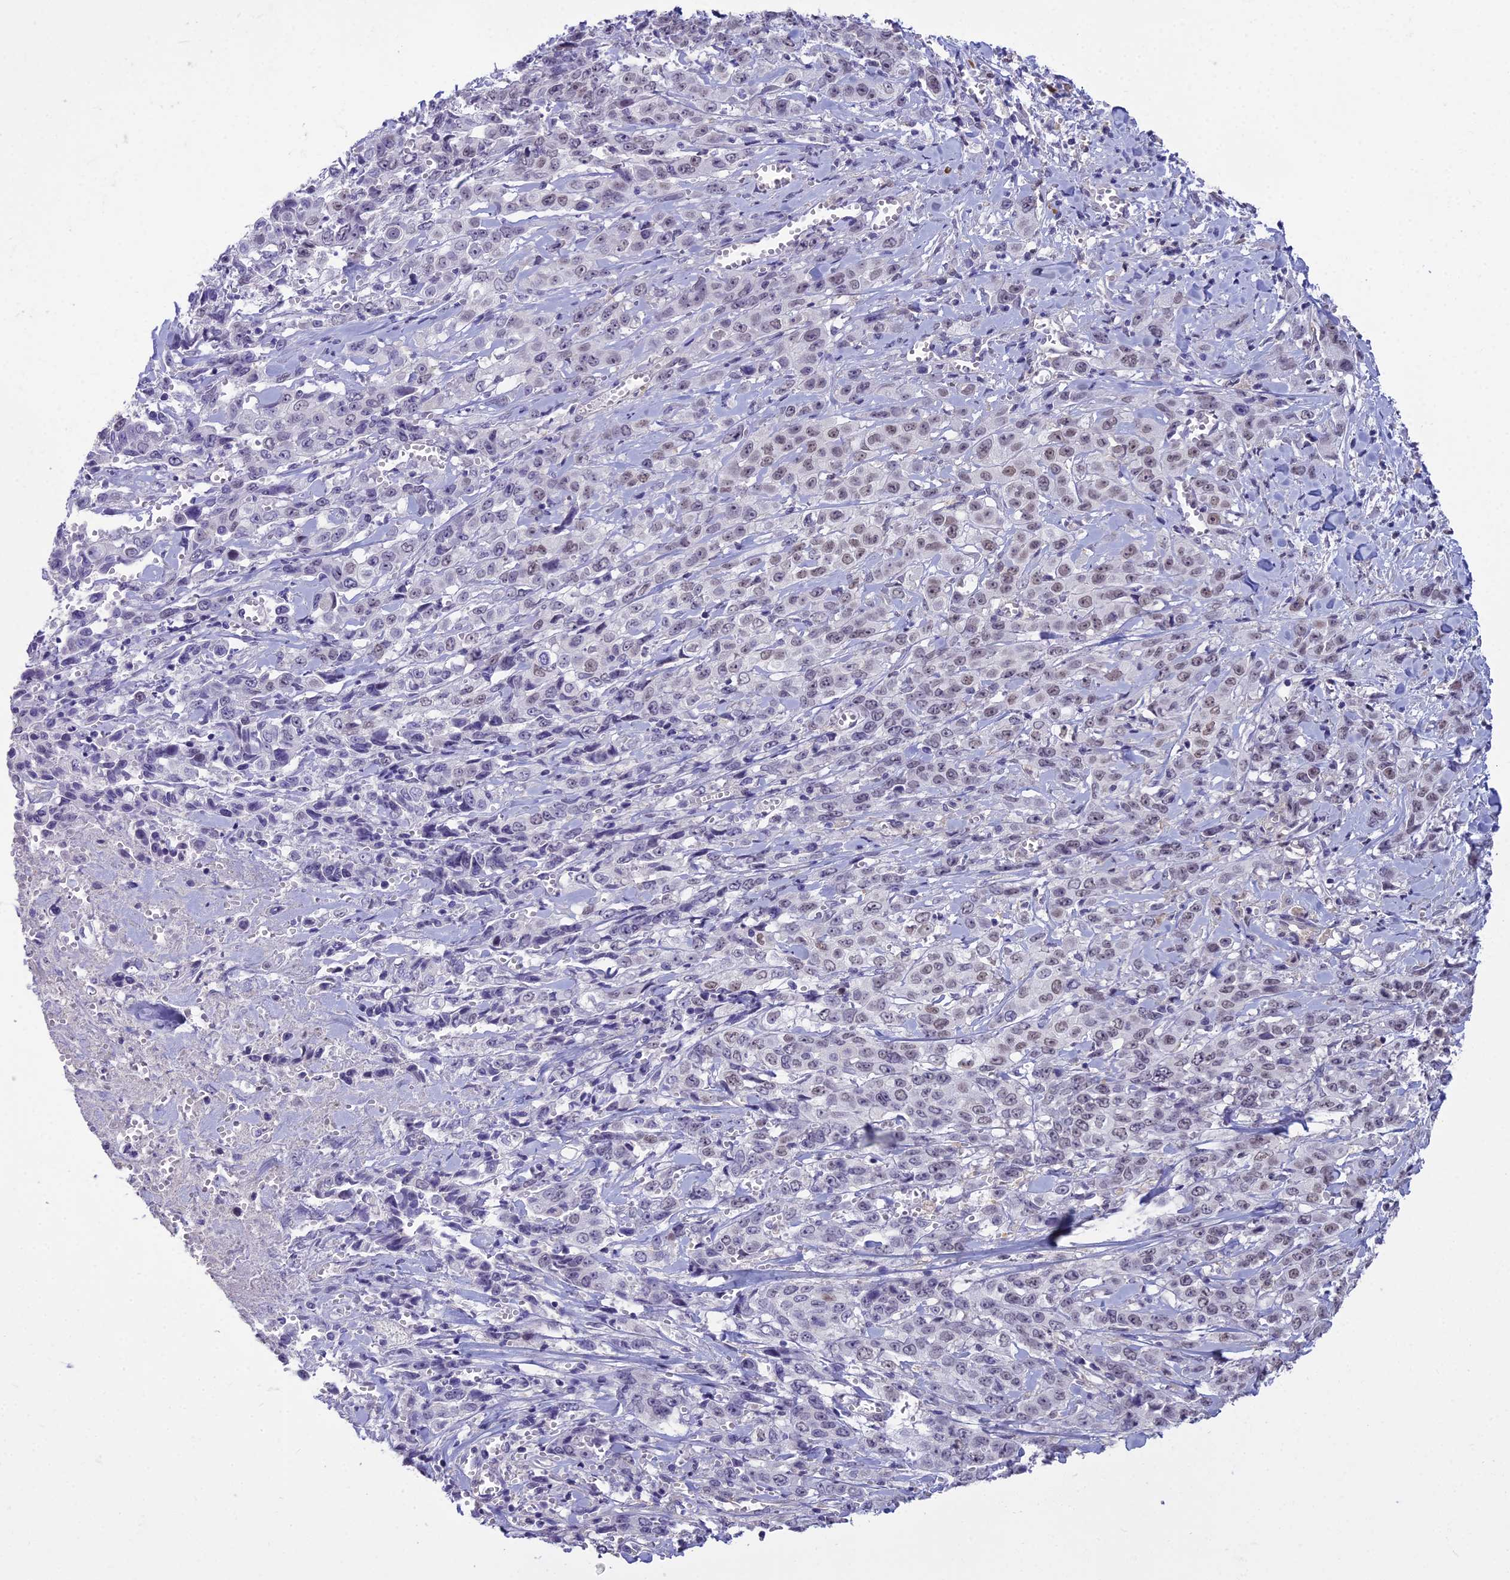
{"staining": {"intensity": "weak", "quantity": "<25%", "location": "nuclear"}, "tissue": "stomach cancer", "cell_type": "Tumor cells", "image_type": "cancer", "snomed": [{"axis": "morphology", "description": "Adenocarcinoma, NOS"}, {"axis": "topography", "description": "Stomach, upper"}], "caption": "Immunohistochemistry (IHC) photomicrograph of adenocarcinoma (stomach) stained for a protein (brown), which exhibits no positivity in tumor cells.", "gene": "BLNK", "patient": {"sex": "male", "age": 62}}